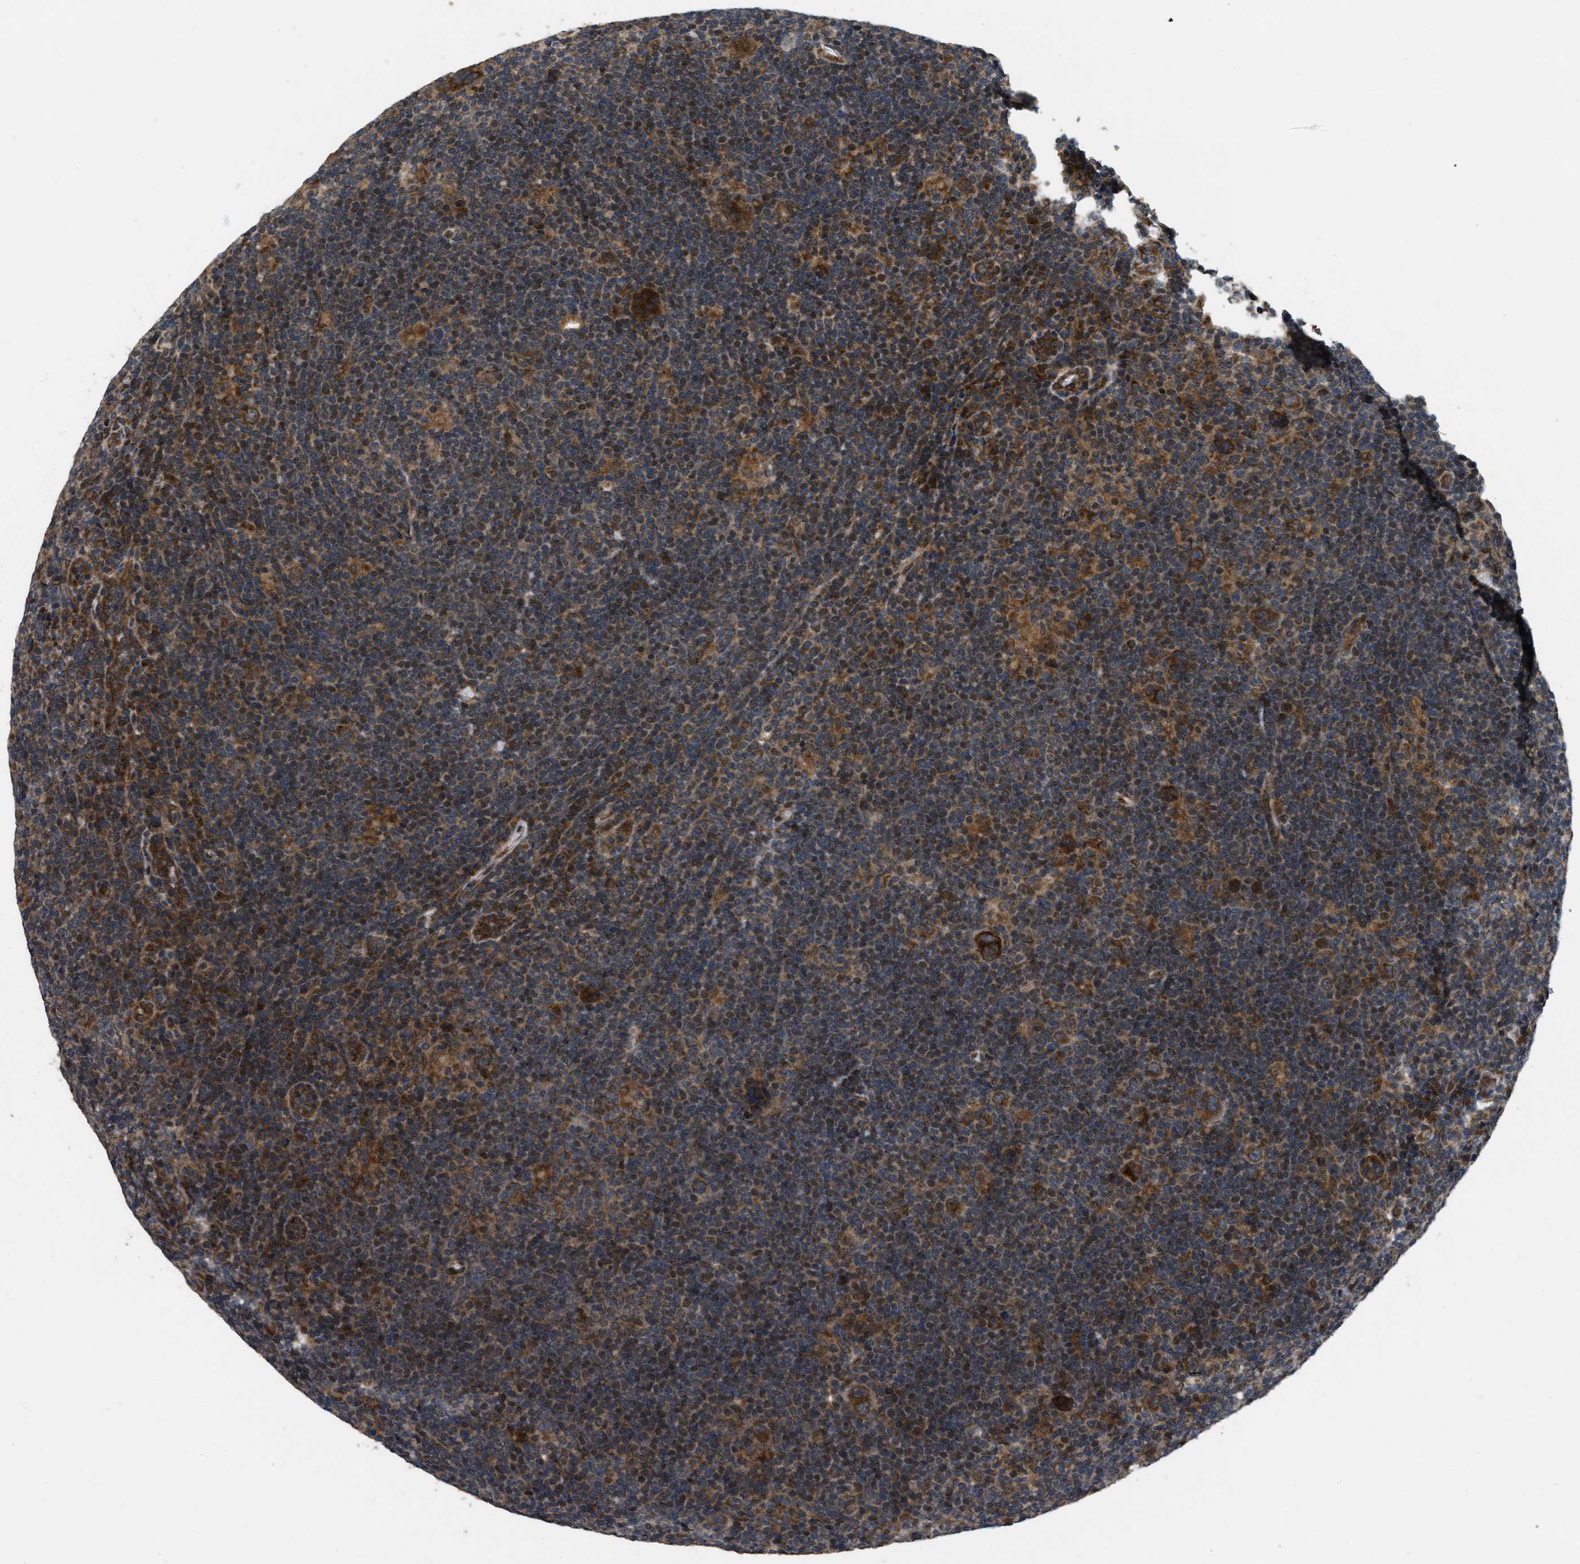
{"staining": {"intensity": "strong", "quantity": ">75%", "location": "cytoplasmic/membranous"}, "tissue": "lymphoma", "cell_type": "Tumor cells", "image_type": "cancer", "snomed": [{"axis": "morphology", "description": "Hodgkin's disease, NOS"}, {"axis": "topography", "description": "Lymph node"}], "caption": "Protein analysis of Hodgkin's disease tissue displays strong cytoplasmic/membranous positivity in about >75% of tumor cells. (Stains: DAB (3,3'-diaminobenzidine) in brown, nuclei in blue, Microscopy: brightfield microscopy at high magnification).", "gene": "SPTLC1", "patient": {"sex": "female", "age": 57}}